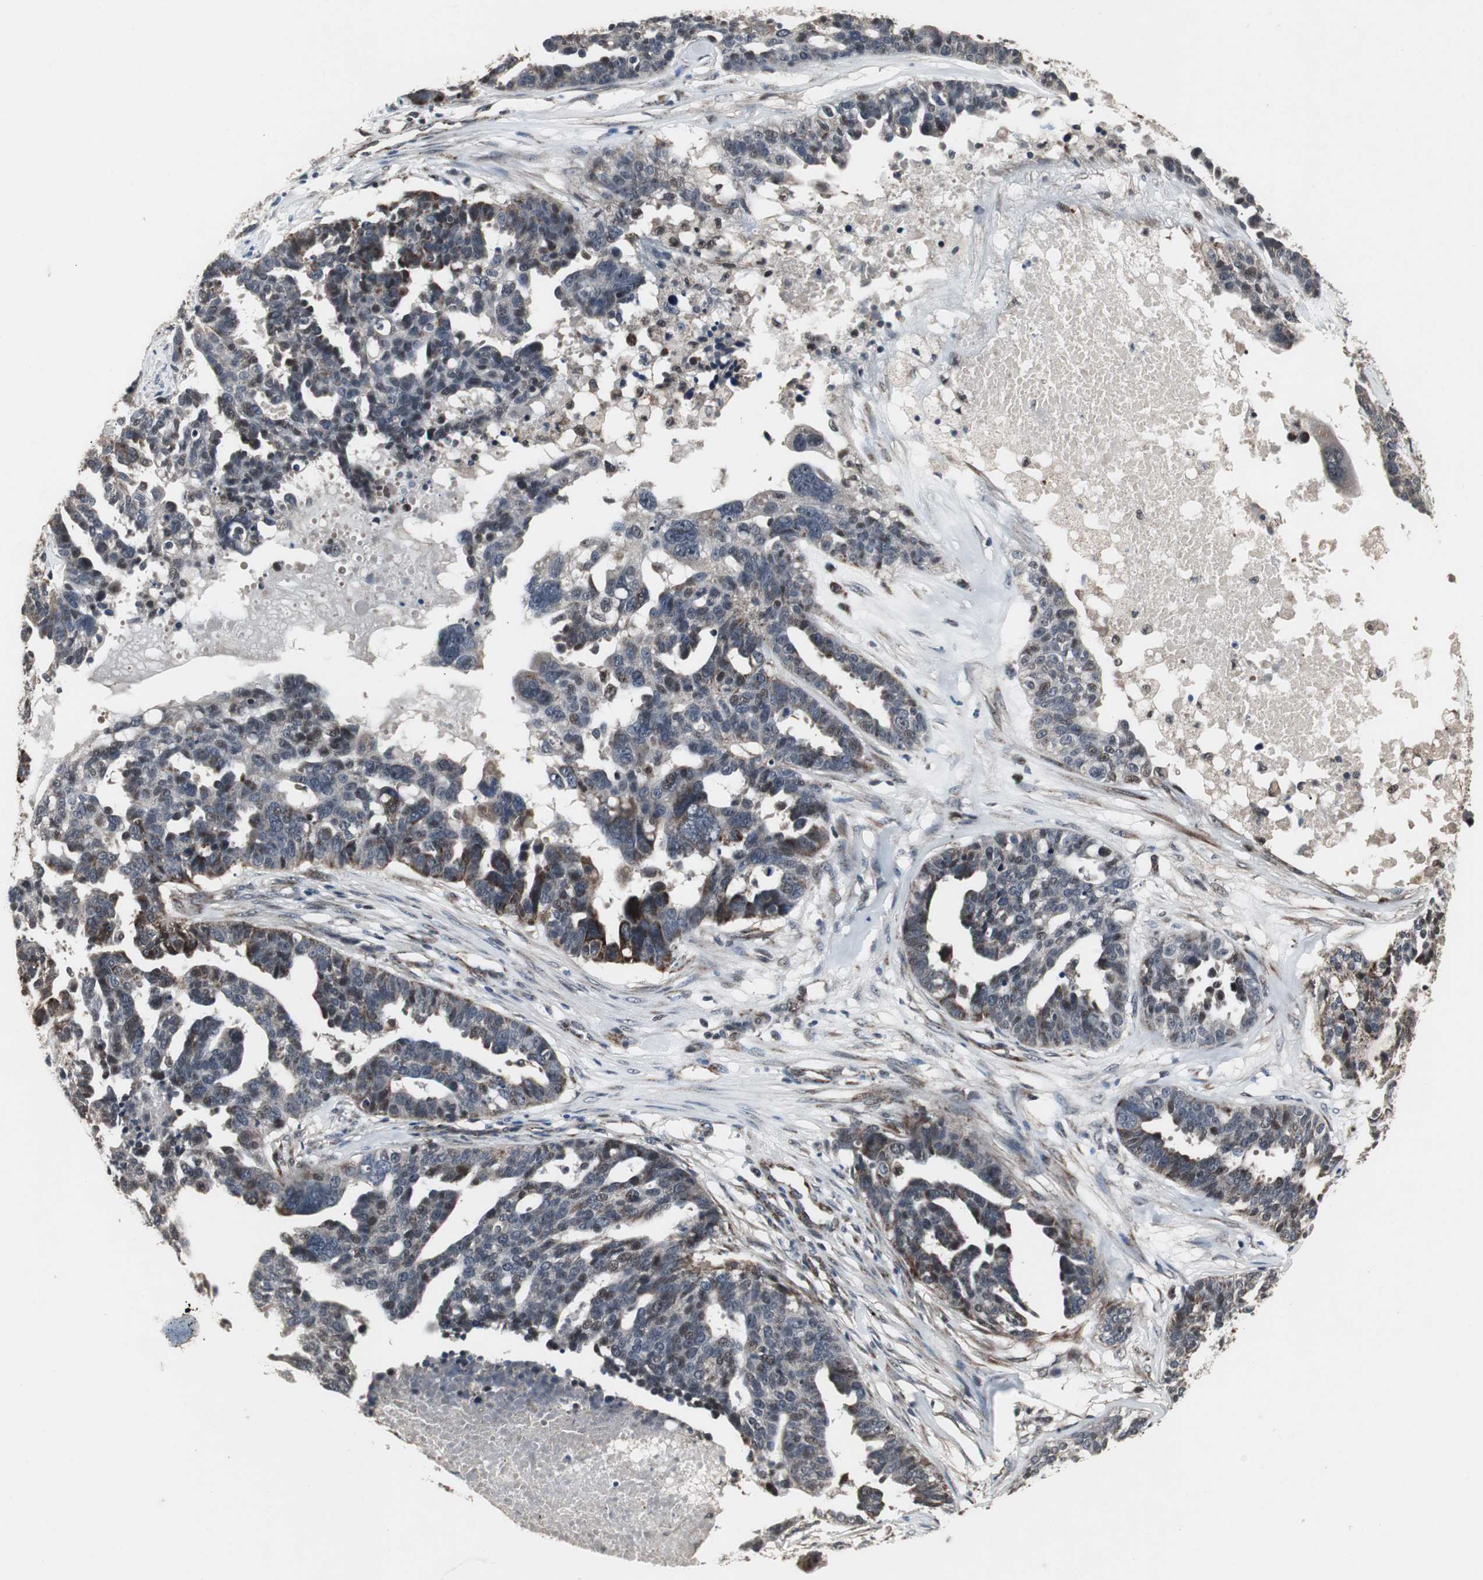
{"staining": {"intensity": "strong", "quantity": "<25%", "location": "cytoplasmic/membranous"}, "tissue": "ovarian cancer", "cell_type": "Tumor cells", "image_type": "cancer", "snomed": [{"axis": "morphology", "description": "Cystadenocarcinoma, serous, NOS"}, {"axis": "topography", "description": "Ovary"}], "caption": "This is a histology image of immunohistochemistry staining of ovarian serous cystadenocarcinoma, which shows strong expression in the cytoplasmic/membranous of tumor cells.", "gene": "MRPL40", "patient": {"sex": "female", "age": 59}}